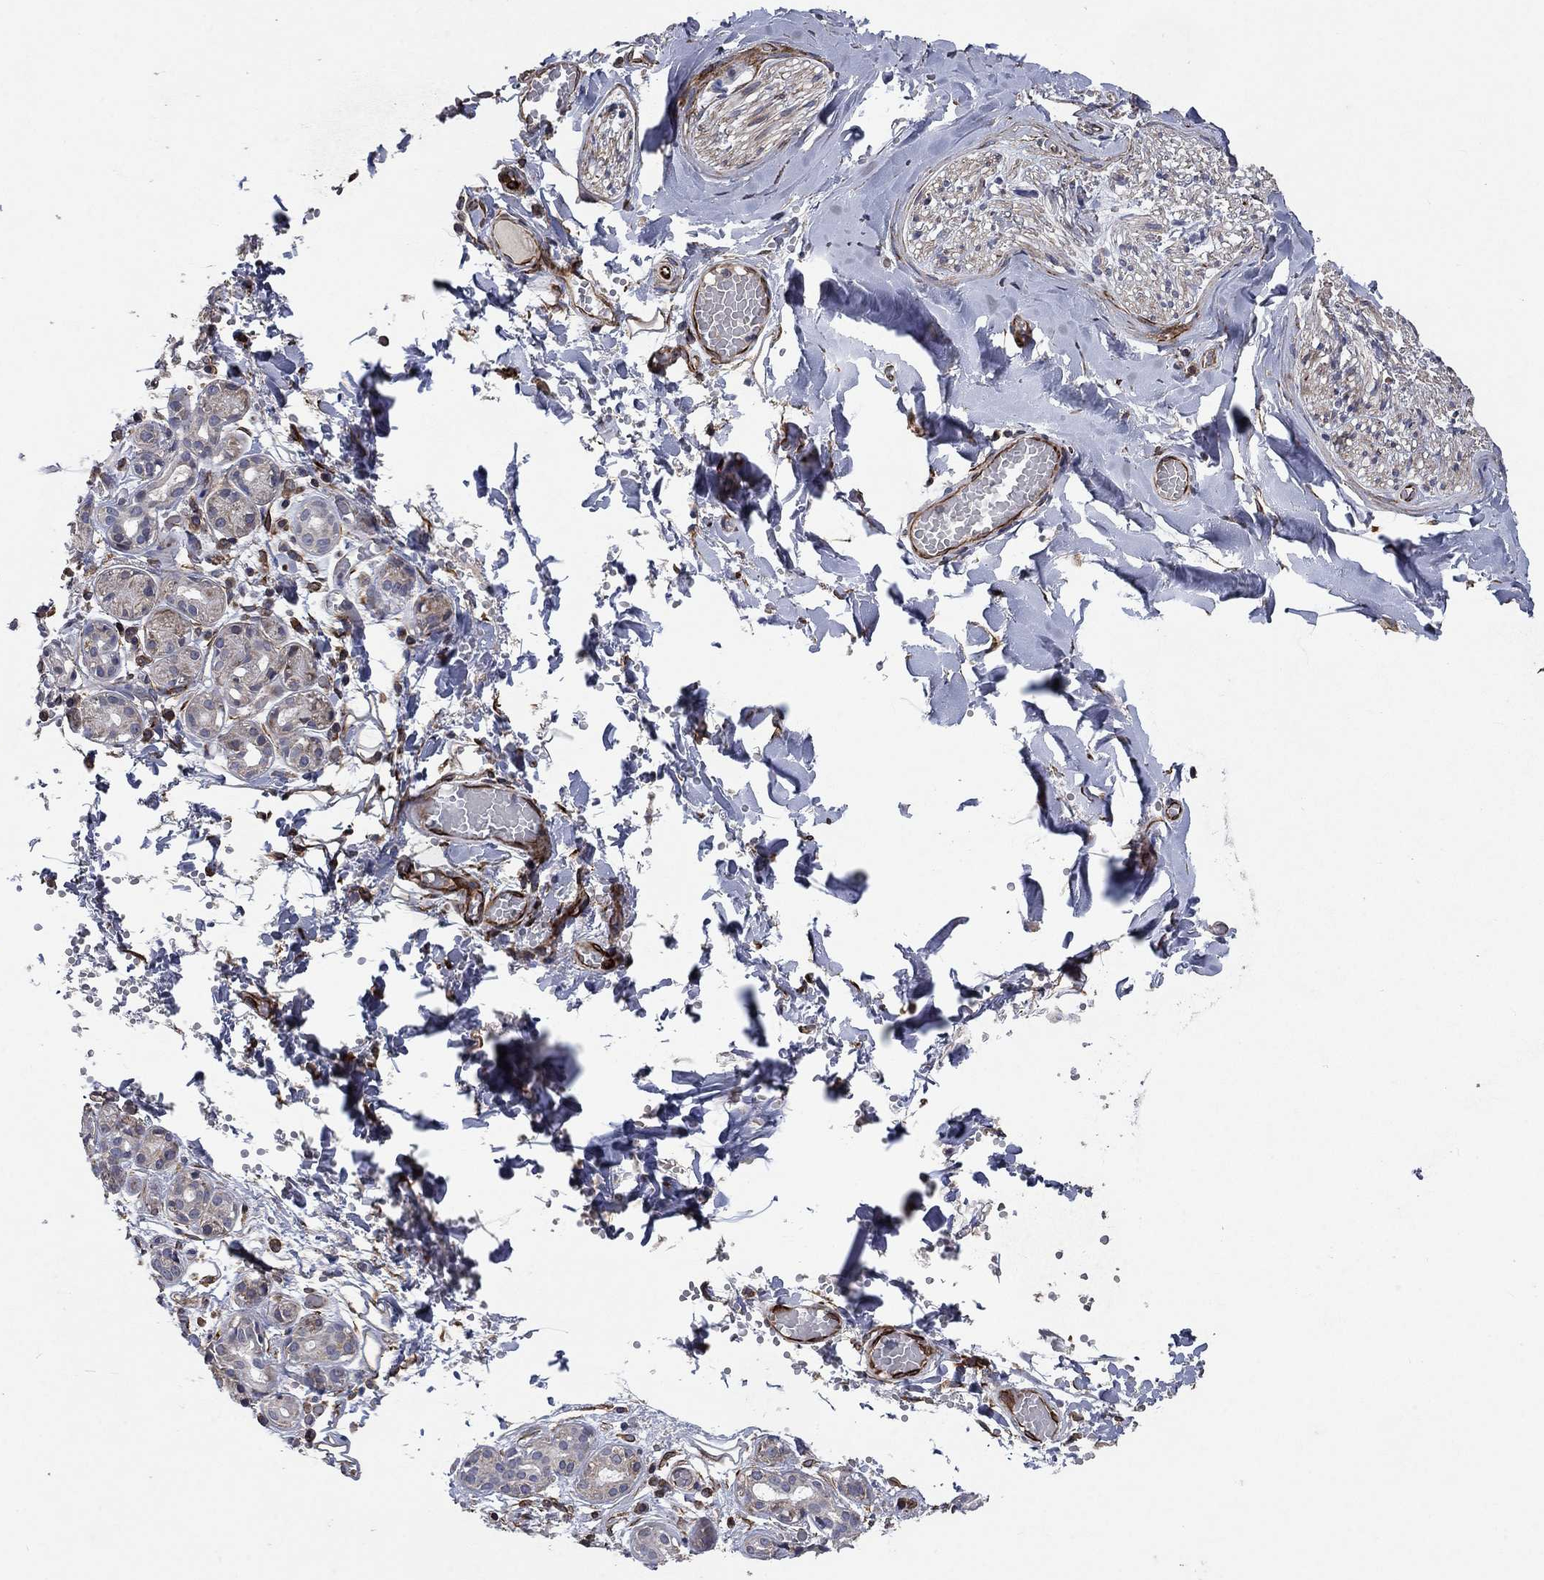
{"staining": {"intensity": "moderate", "quantity": "<25%", "location": "cytoplasmic/membranous"}, "tissue": "salivary gland", "cell_type": "Glandular cells", "image_type": "normal", "snomed": [{"axis": "morphology", "description": "Normal tissue, NOS"}, {"axis": "topography", "description": "Salivary gland"}, {"axis": "topography", "description": "Peripheral nerve tissue"}], "caption": "Brown immunohistochemical staining in normal human salivary gland reveals moderate cytoplasmic/membranous positivity in about <25% of glandular cells. (Stains: DAB in brown, nuclei in blue, Microscopy: brightfield microscopy at high magnification).", "gene": "NDUFC1", "patient": {"sex": "male", "age": 71}}